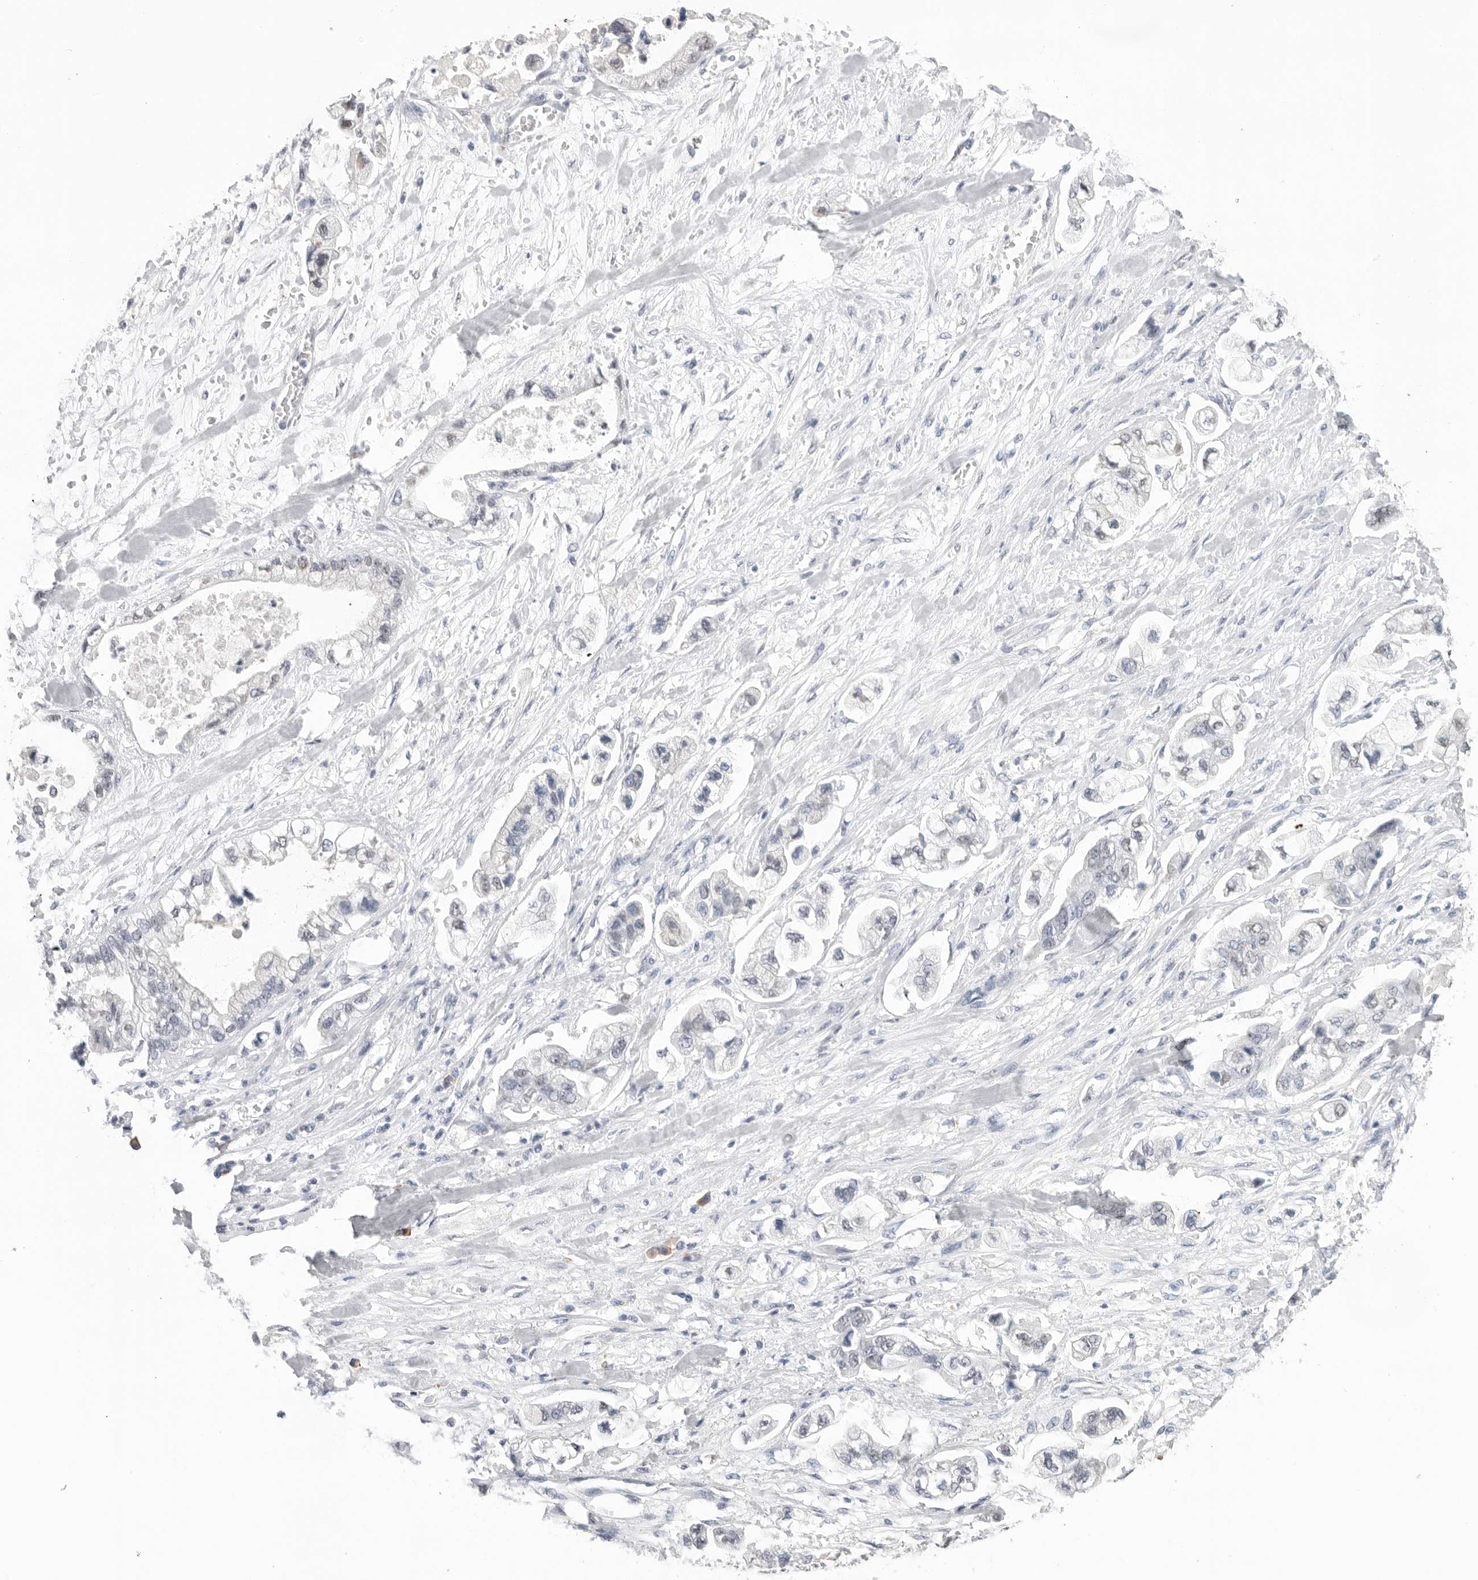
{"staining": {"intensity": "negative", "quantity": "none", "location": "none"}, "tissue": "stomach cancer", "cell_type": "Tumor cells", "image_type": "cancer", "snomed": [{"axis": "morphology", "description": "Normal tissue, NOS"}, {"axis": "morphology", "description": "Adenocarcinoma, NOS"}, {"axis": "topography", "description": "Stomach"}], "caption": "Human stomach cancer stained for a protein using immunohistochemistry reveals no expression in tumor cells.", "gene": "ARHGEF10", "patient": {"sex": "male", "age": 62}}